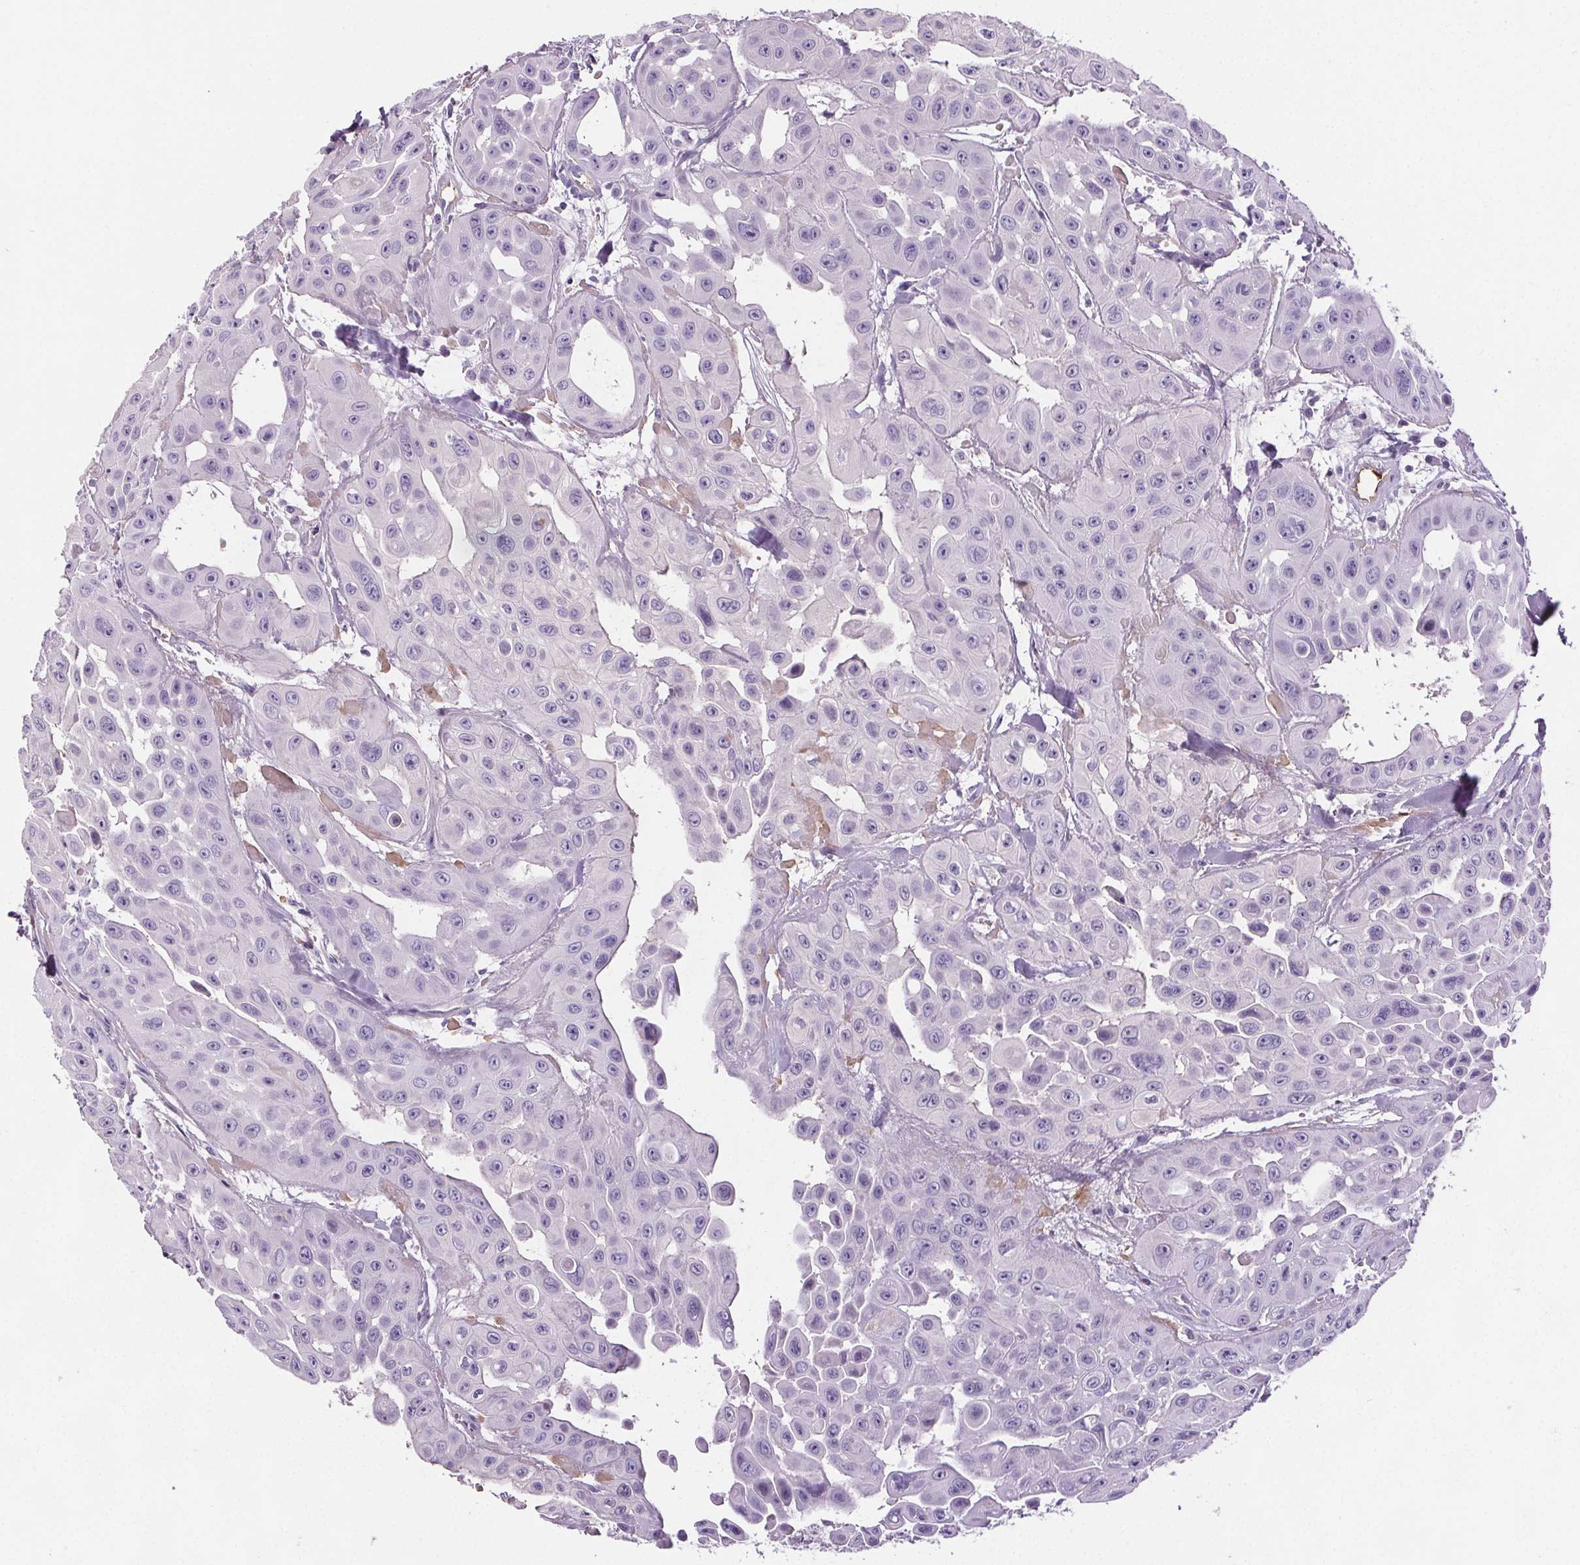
{"staining": {"intensity": "negative", "quantity": "none", "location": "none"}, "tissue": "head and neck cancer", "cell_type": "Tumor cells", "image_type": "cancer", "snomed": [{"axis": "morphology", "description": "Adenocarcinoma, NOS"}, {"axis": "topography", "description": "Head-Neck"}], "caption": "An IHC histopathology image of head and neck cancer is shown. There is no staining in tumor cells of head and neck cancer.", "gene": "CD5L", "patient": {"sex": "male", "age": 73}}